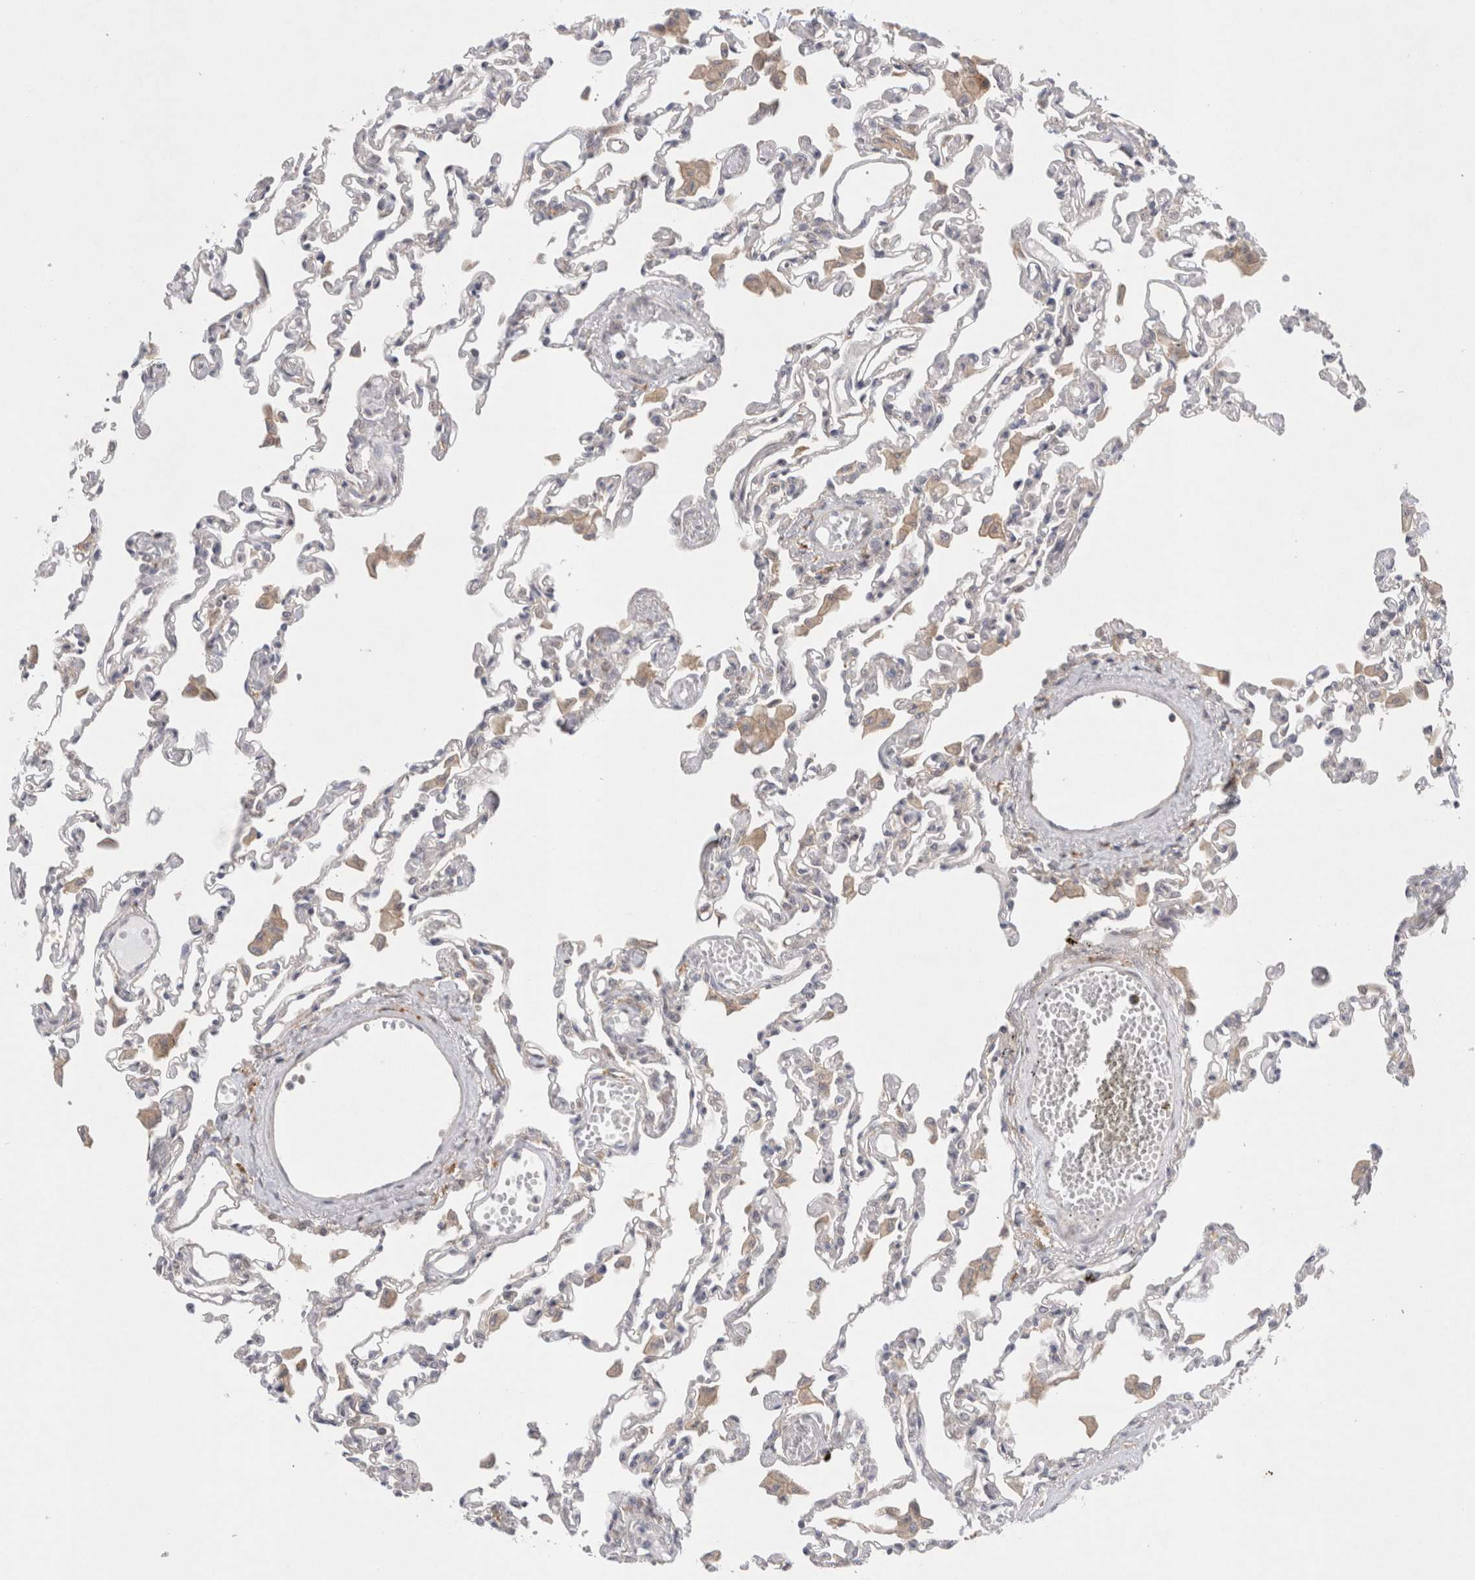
{"staining": {"intensity": "negative", "quantity": "none", "location": "none"}, "tissue": "lung", "cell_type": "Alveolar cells", "image_type": "normal", "snomed": [{"axis": "morphology", "description": "Normal tissue, NOS"}, {"axis": "topography", "description": "Bronchus"}, {"axis": "topography", "description": "Lung"}], "caption": "Histopathology image shows no protein positivity in alveolar cells of benign lung. (Immunohistochemistry, brightfield microscopy, high magnification).", "gene": "CDCA7L", "patient": {"sex": "female", "age": 49}}